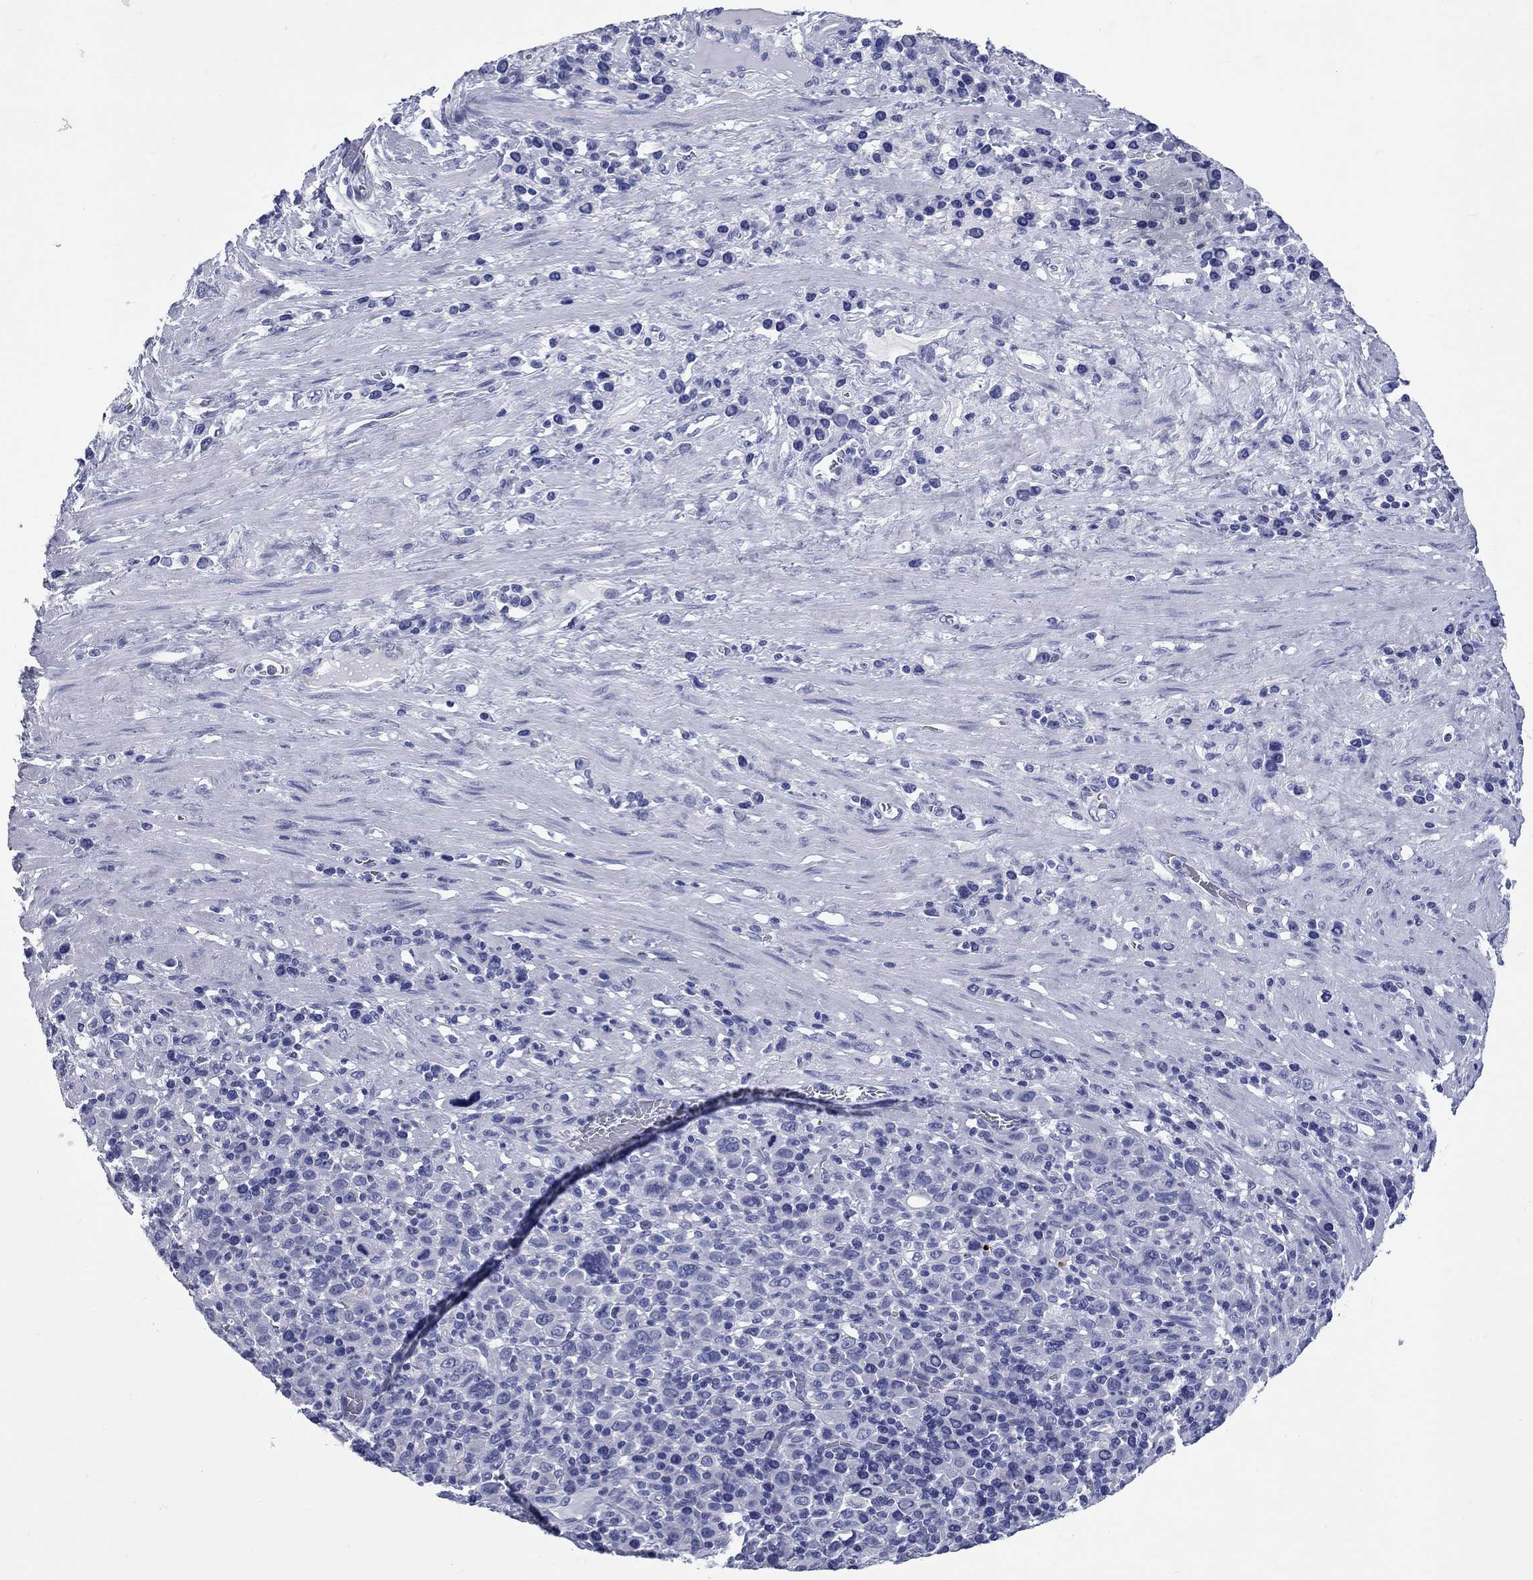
{"staining": {"intensity": "negative", "quantity": "none", "location": "none"}, "tissue": "stomach cancer", "cell_type": "Tumor cells", "image_type": "cancer", "snomed": [{"axis": "morphology", "description": "Adenocarcinoma, NOS"}, {"axis": "topography", "description": "Stomach, upper"}], "caption": "Immunohistochemical staining of human stomach adenocarcinoma displays no significant staining in tumor cells.", "gene": "CCNA1", "patient": {"sex": "male", "age": 75}}